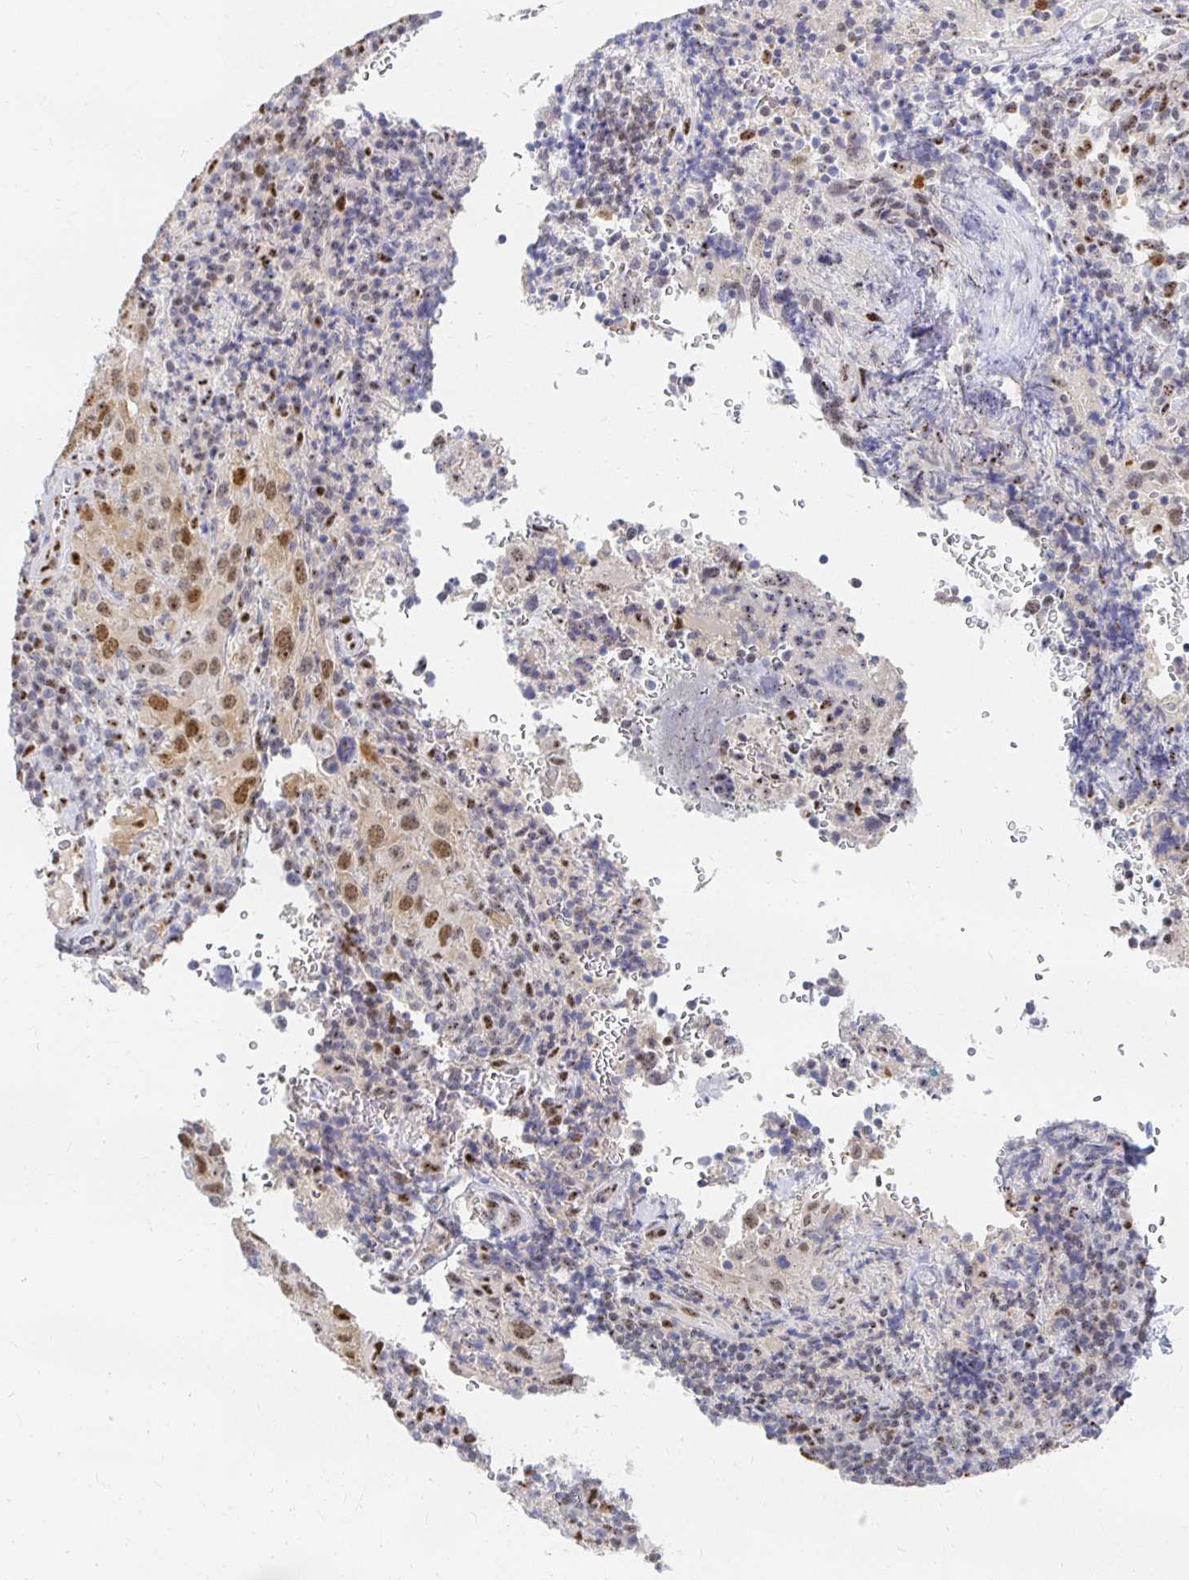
{"staining": {"intensity": "moderate", "quantity": ">75%", "location": "nuclear"}, "tissue": "cervical cancer", "cell_type": "Tumor cells", "image_type": "cancer", "snomed": [{"axis": "morphology", "description": "Squamous cell carcinoma, NOS"}, {"axis": "topography", "description": "Cervix"}], "caption": "Immunohistochemical staining of human cervical squamous cell carcinoma reveals medium levels of moderate nuclear staining in about >75% of tumor cells. (Brightfield microscopy of DAB IHC at high magnification).", "gene": "CLIC3", "patient": {"sex": "female", "age": 51}}